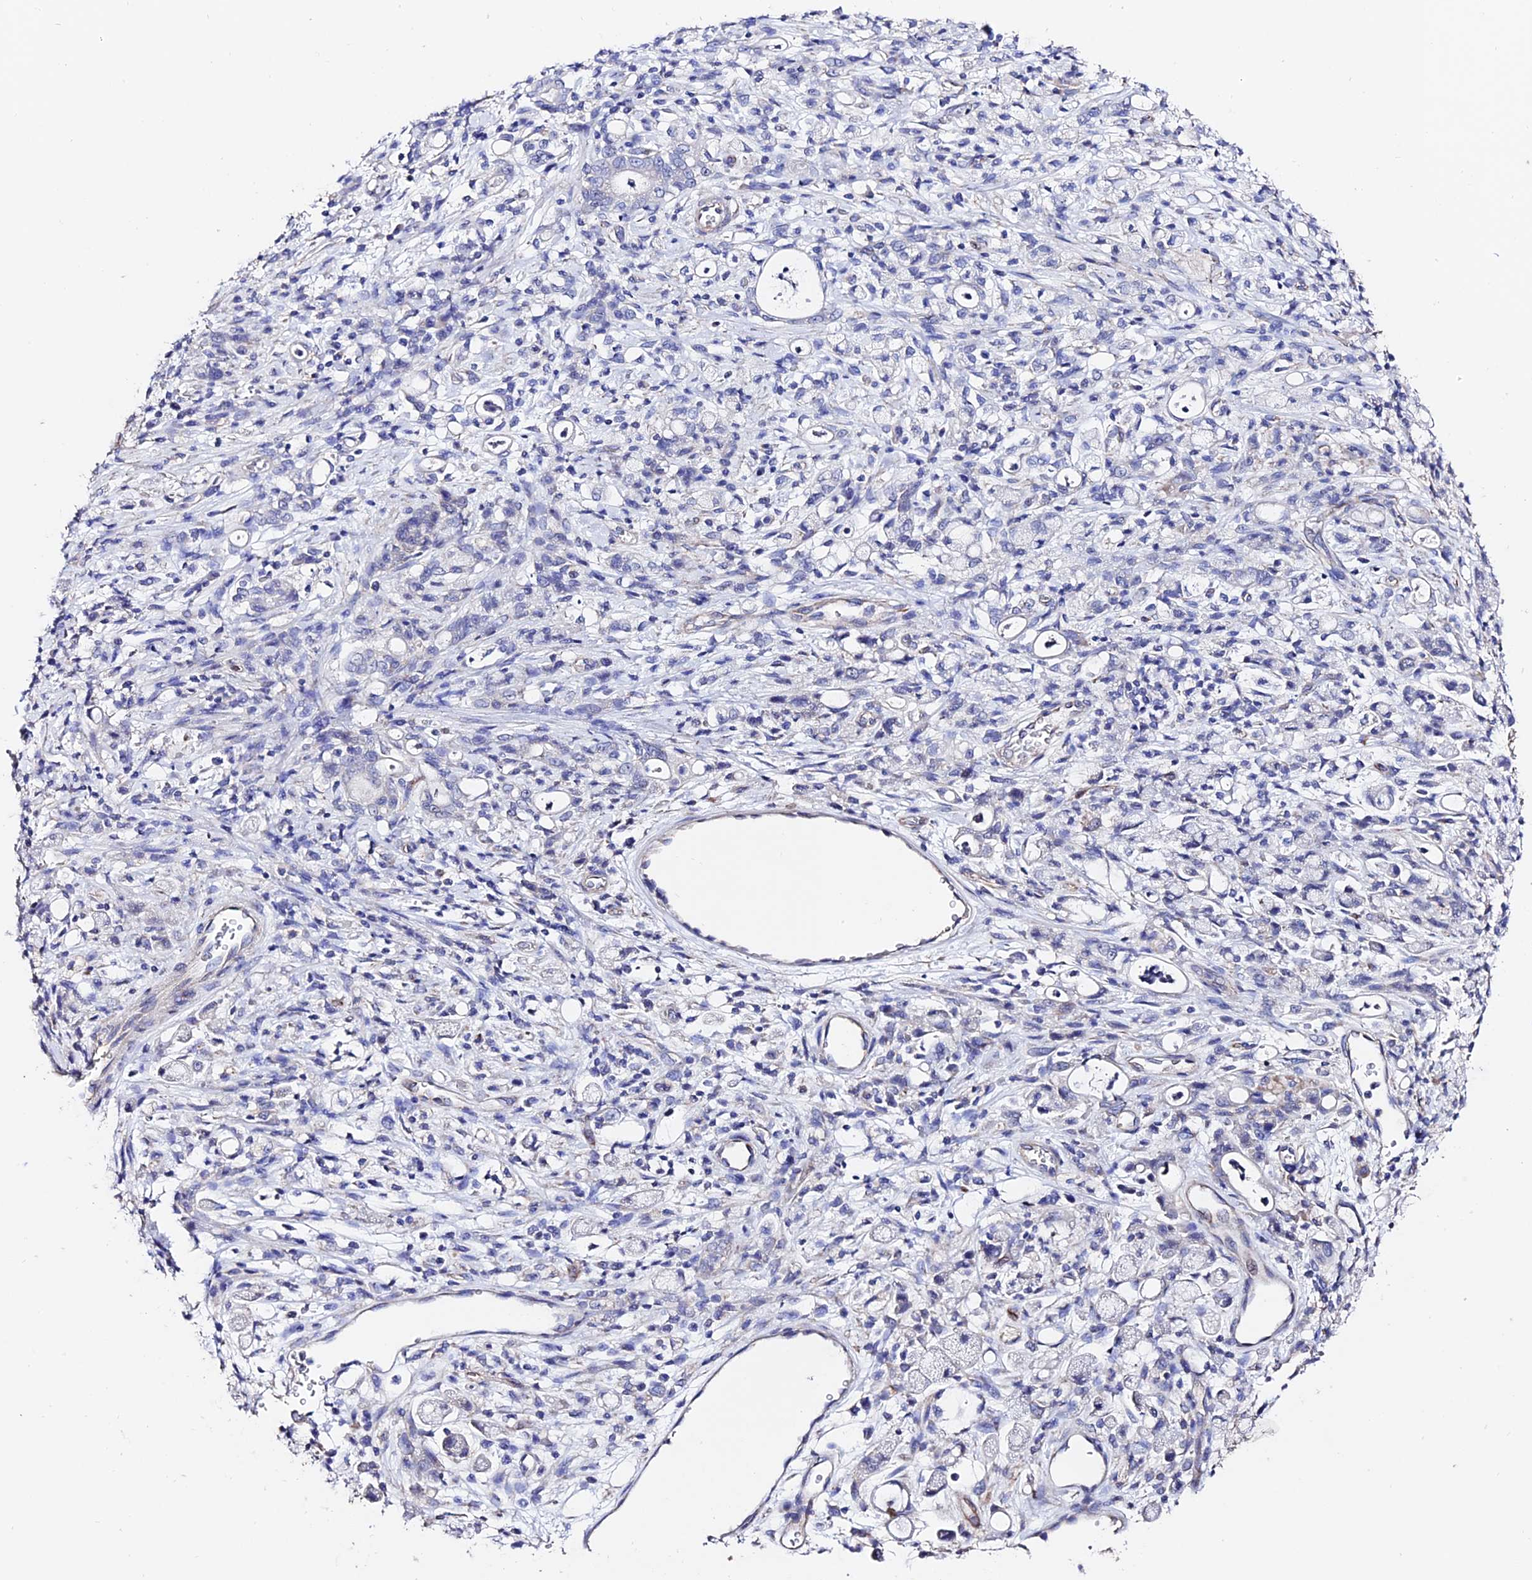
{"staining": {"intensity": "negative", "quantity": "none", "location": "none"}, "tissue": "stomach cancer", "cell_type": "Tumor cells", "image_type": "cancer", "snomed": [{"axis": "morphology", "description": "Adenocarcinoma, NOS"}, {"axis": "topography", "description": "Stomach"}], "caption": "The immunohistochemistry (IHC) photomicrograph has no significant expression in tumor cells of stomach cancer (adenocarcinoma) tissue.", "gene": "ESM1", "patient": {"sex": "female", "age": 60}}